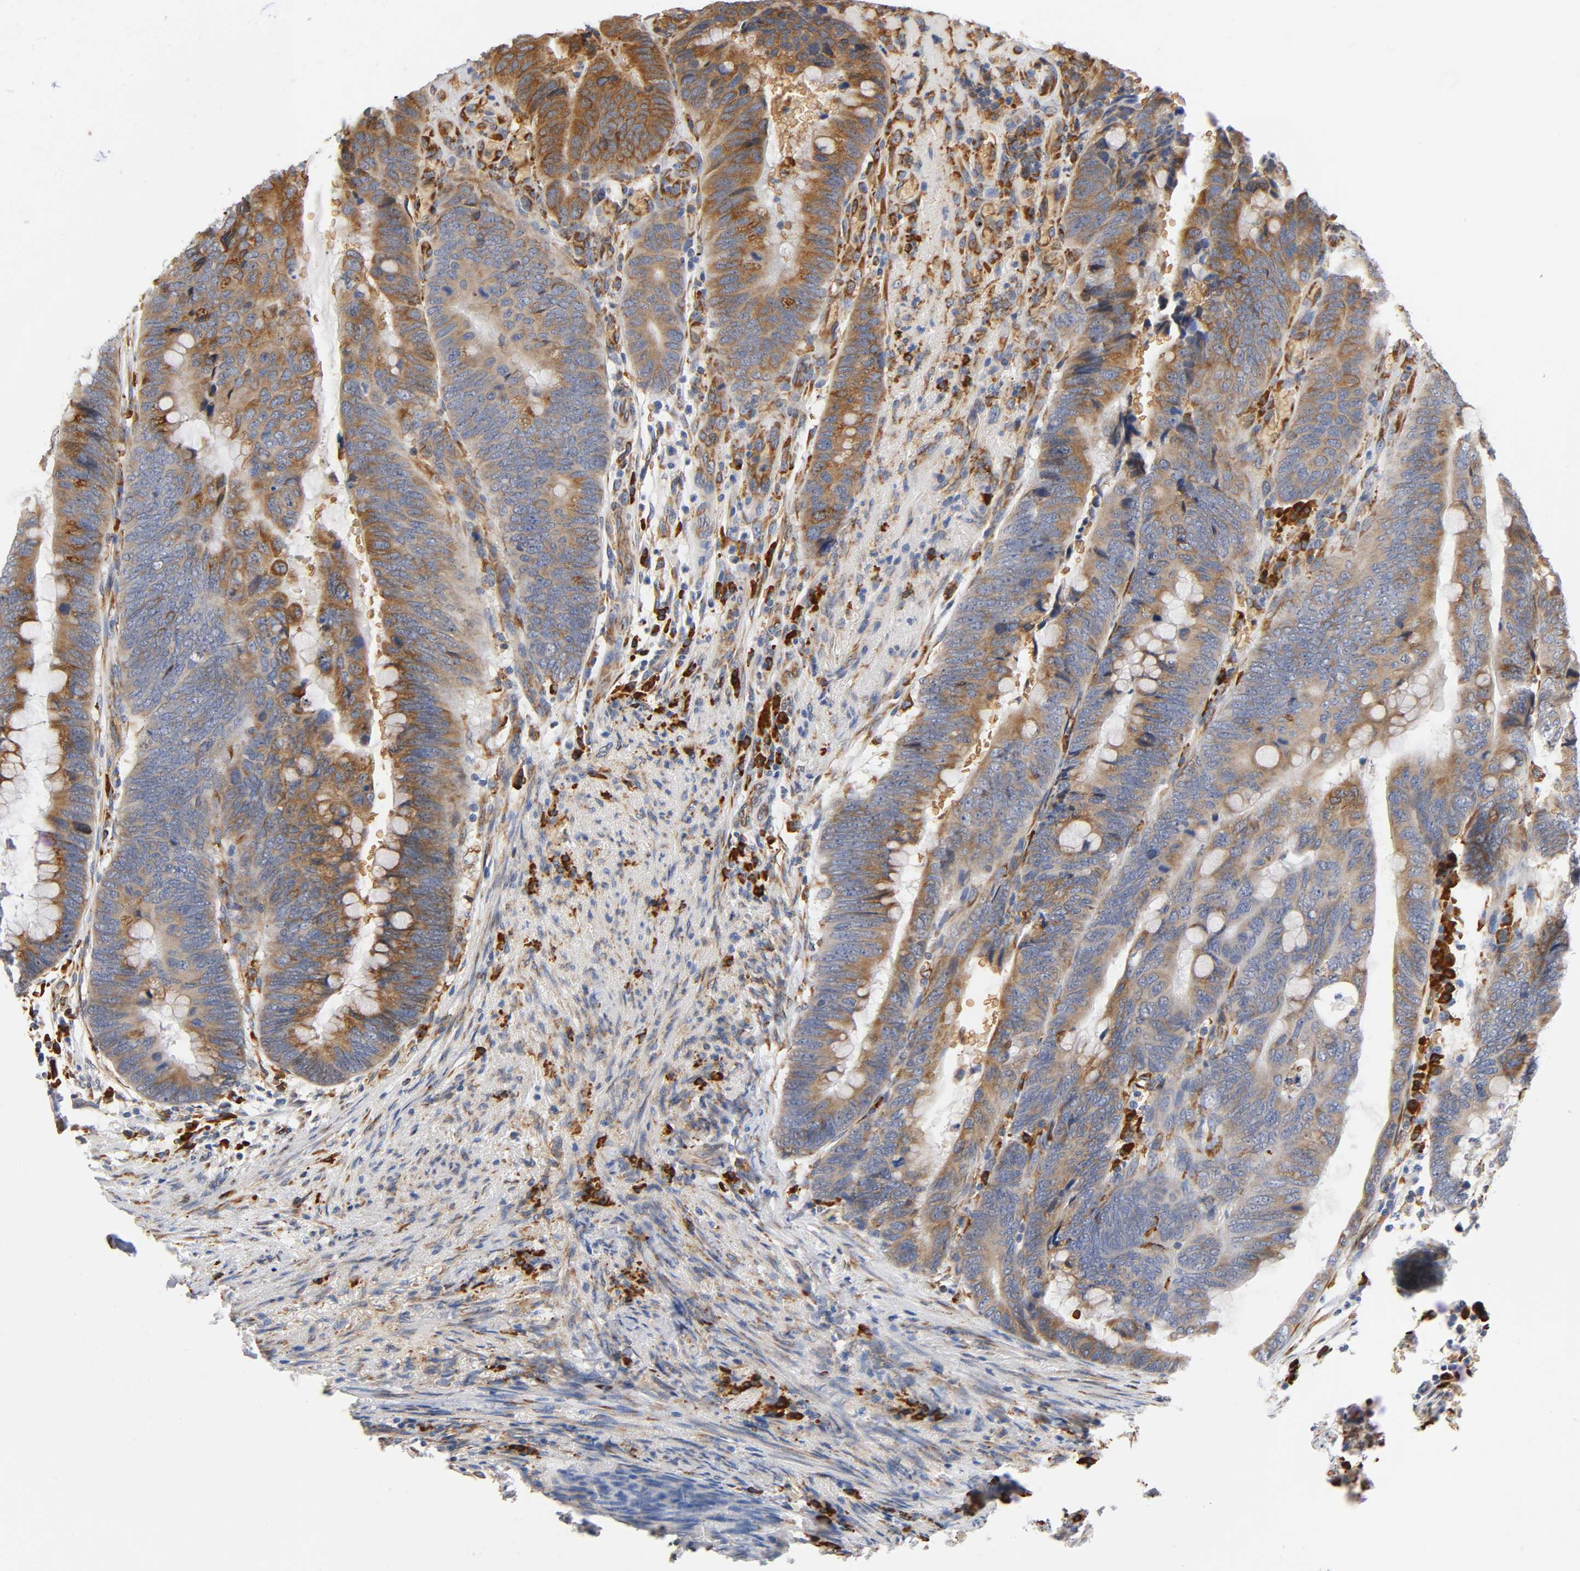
{"staining": {"intensity": "moderate", "quantity": "25%-75%", "location": "cytoplasmic/membranous"}, "tissue": "colorectal cancer", "cell_type": "Tumor cells", "image_type": "cancer", "snomed": [{"axis": "morphology", "description": "Normal tissue, NOS"}, {"axis": "morphology", "description": "Adenocarcinoma, NOS"}, {"axis": "topography", "description": "Rectum"}, {"axis": "topography", "description": "Peripheral nerve tissue"}], "caption": "This is an image of immunohistochemistry (IHC) staining of colorectal cancer (adenocarcinoma), which shows moderate positivity in the cytoplasmic/membranous of tumor cells.", "gene": "UCKL1", "patient": {"sex": "male", "age": 92}}